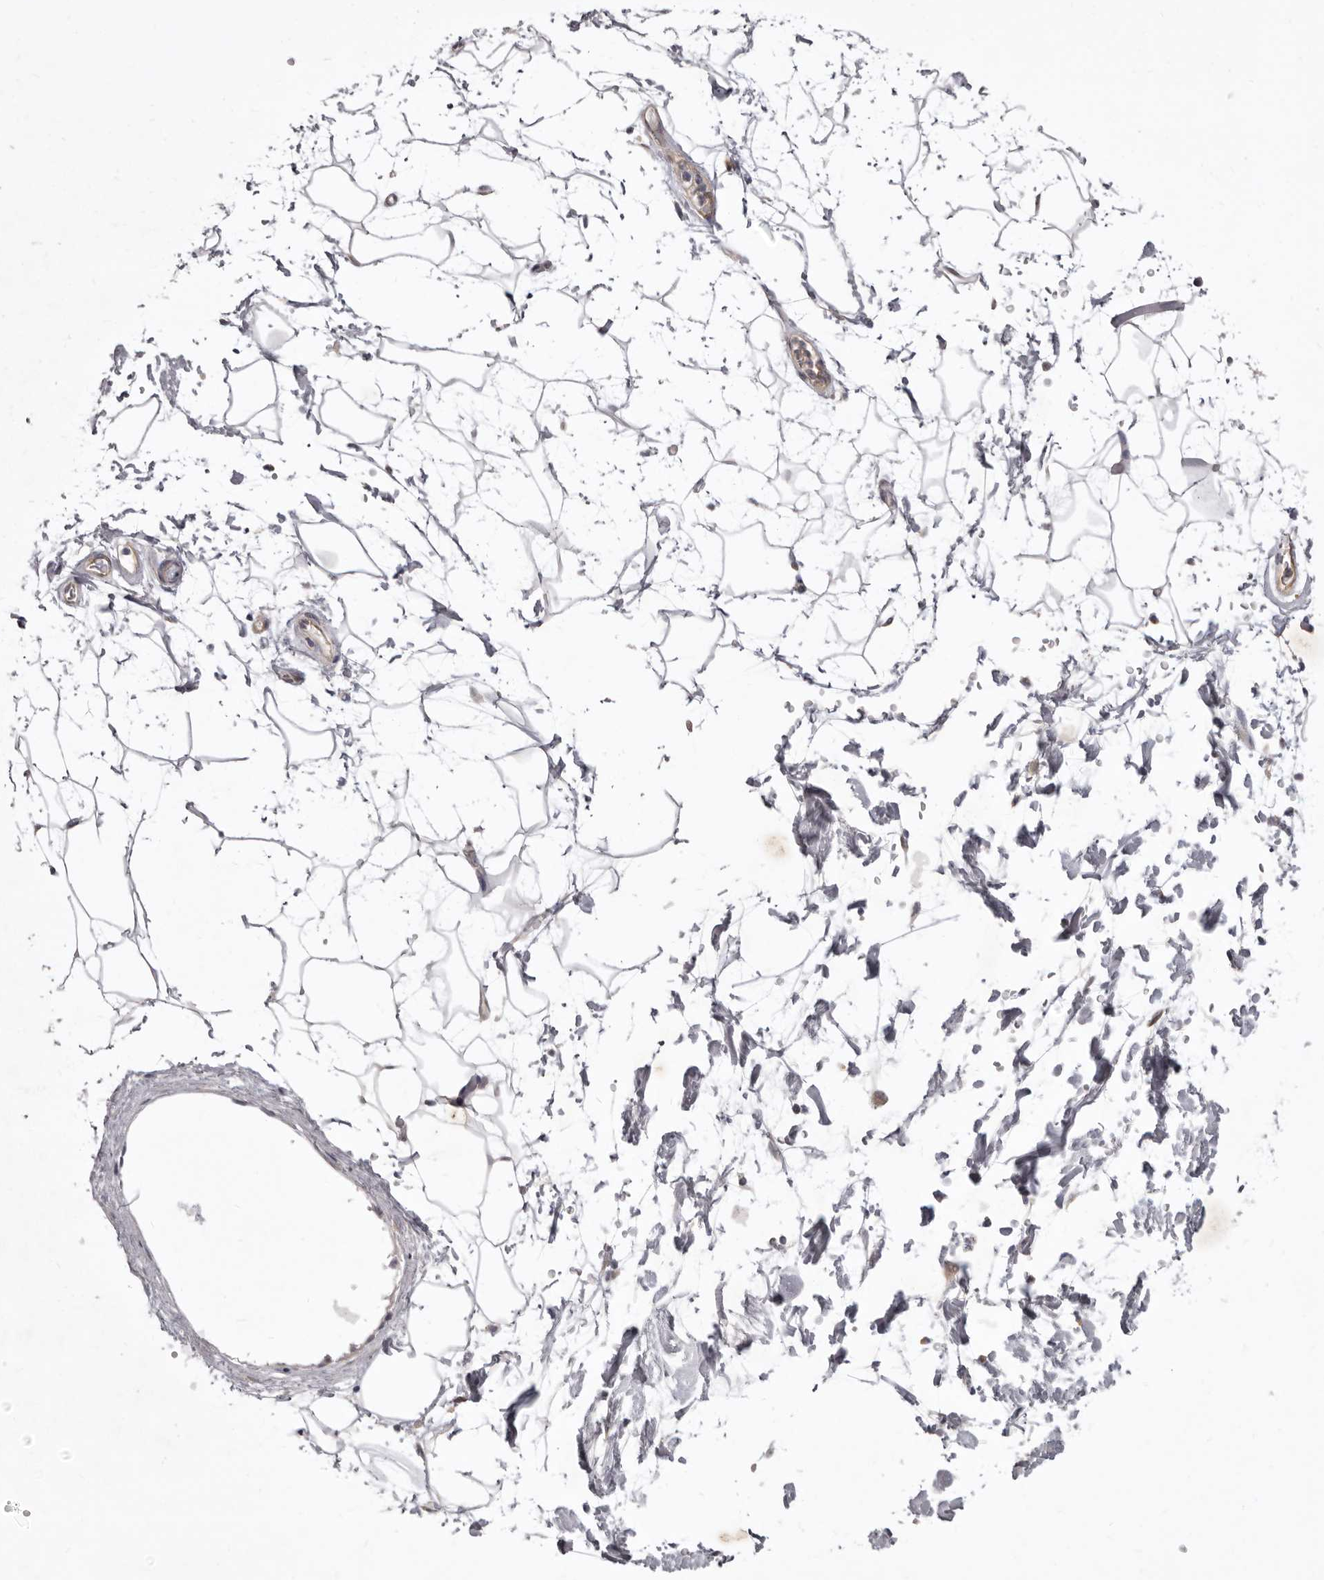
{"staining": {"intensity": "negative", "quantity": "none", "location": "none"}, "tissue": "adipose tissue", "cell_type": "Adipocytes", "image_type": "normal", "snomed": [{"axis": "morphology", "description": "Normal tissue, NOS"}, {"axis": "topography", "description": "Soft tissue"}], "caption": "The immunohistochemistry histopathology image has no significant staining in adipocytes of adipose tissue. Nuclei are stained in blue.", "gene": "P2RX6", "patient": {"sex": "male", "age": 72}}